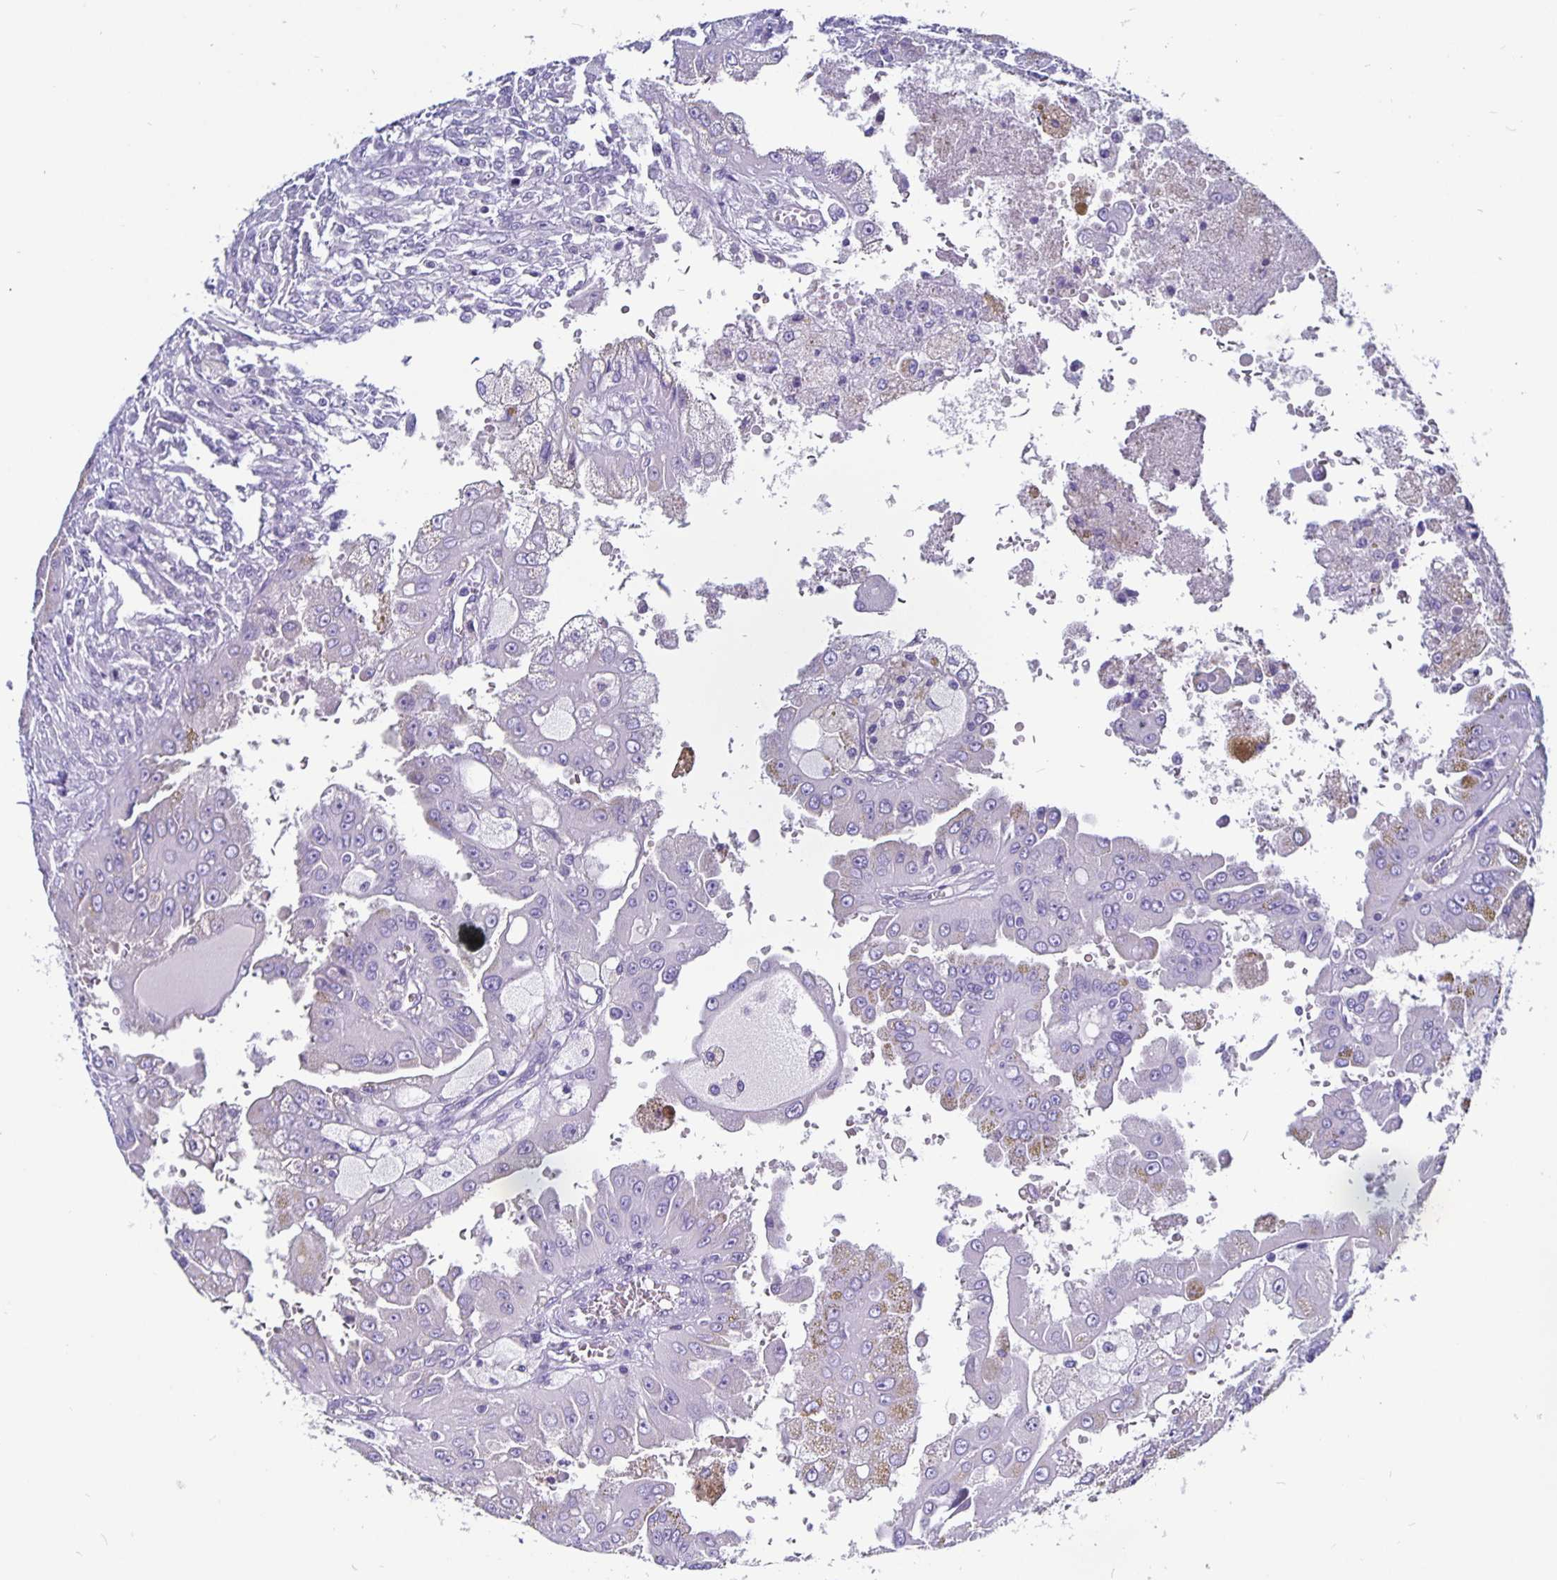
{"staining": {"intensity": "negative", "quantity": "none", "location": "none"}, "tissue": "renal cancer", "cell_type": "Tumor cells", "image_type": "cancer", "snomed": [{"axis": "morphology", "description": "Adenocarcinoma, NOS"}, {"axis": "topography", "description": "Kidney"}], "caption": "Immunohistochemical staining of renal cancer displays no significant positivity in tumor cells.", "gene": "ODF3B", "patient": {"sex": "male", "age": 58}}